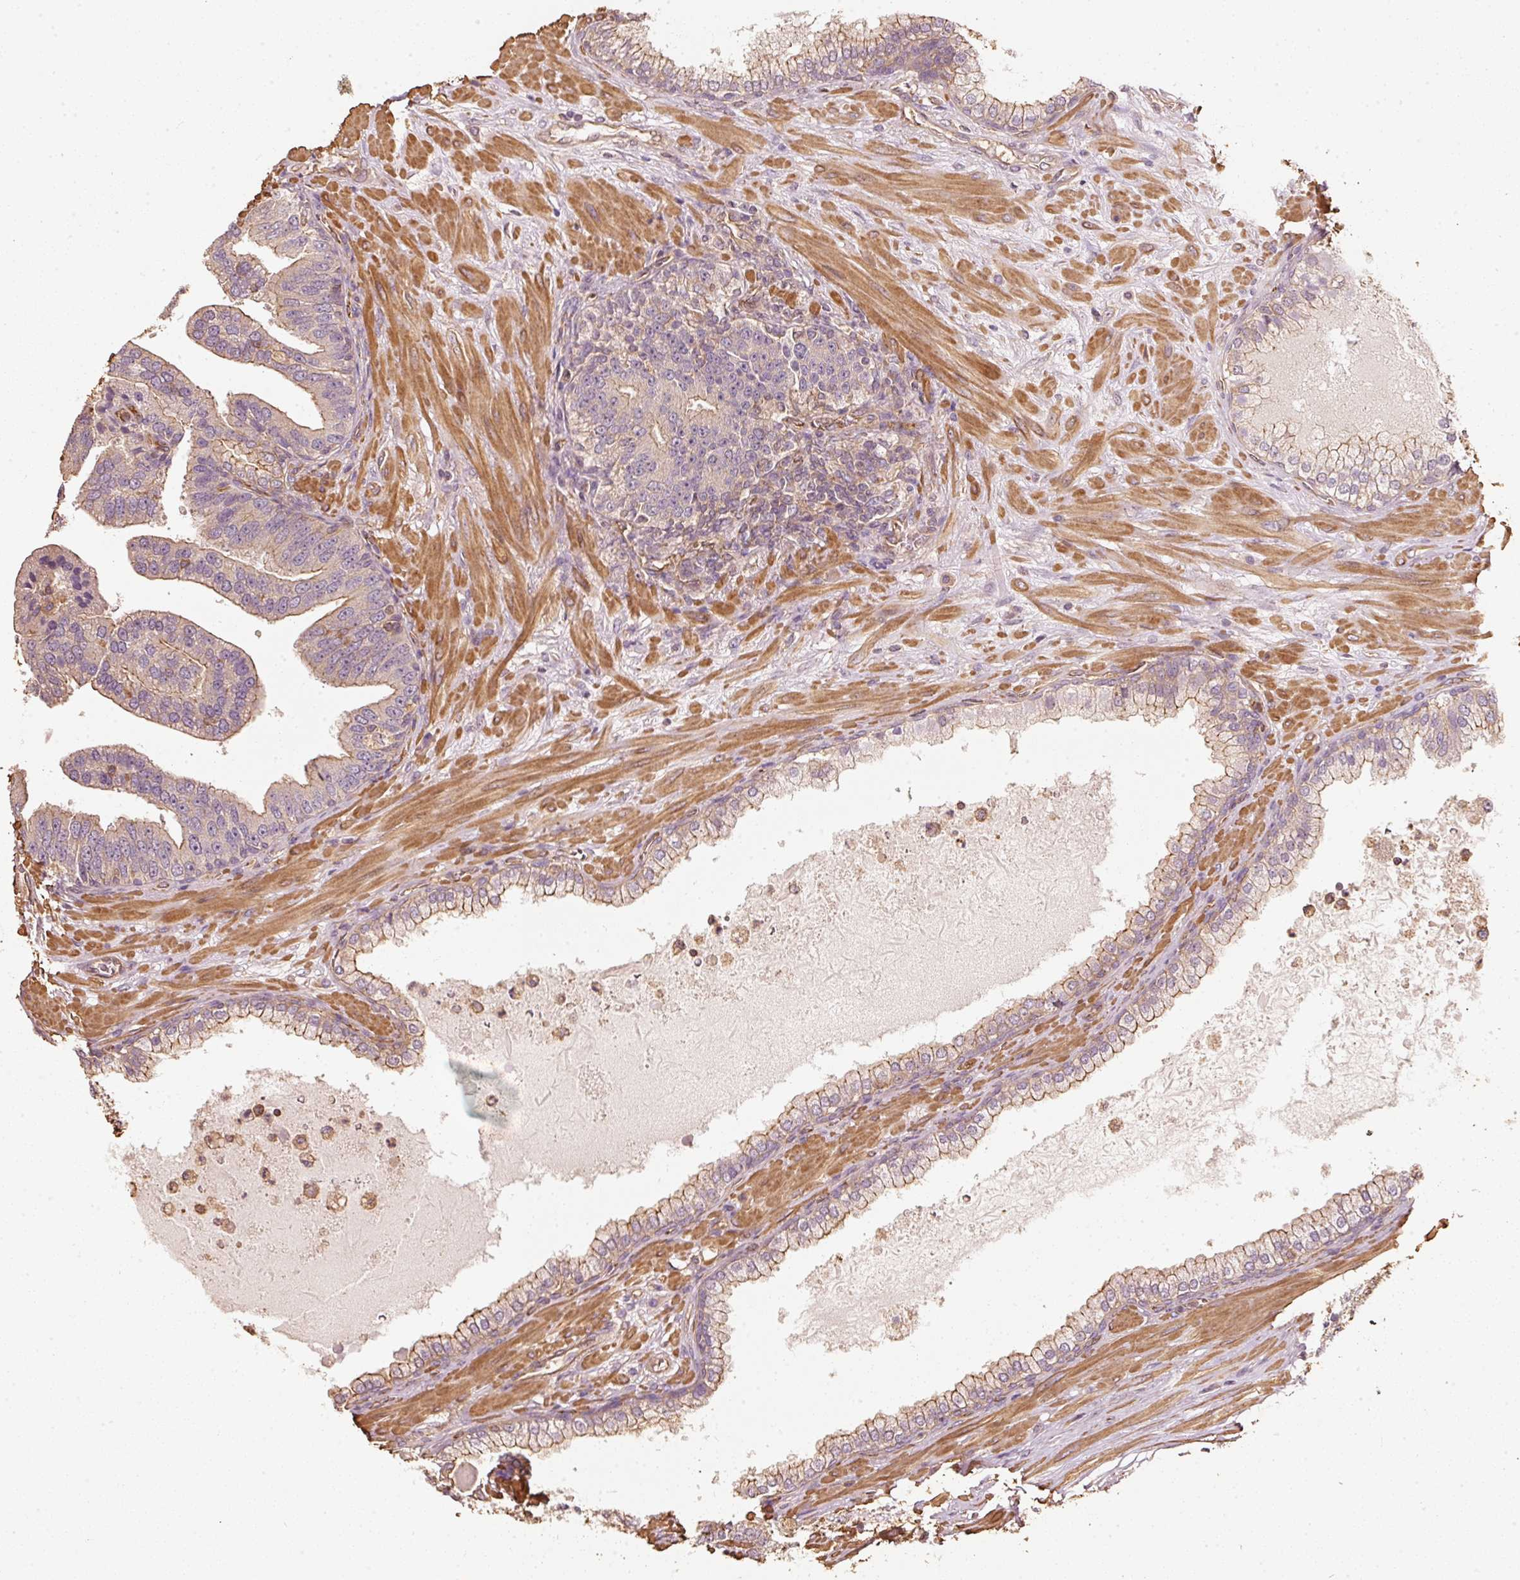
{"staining": {"intensity": "weak", "quantity": "25%-75%", "location": "cytoplasmic/membranous"}, "tissue": "prostate cancer", "cell_type": "Tumor cells", "image_type": "cancer", "snomed": [{"axis": "morphology", "description": "Adenocarcinoma, High grade"}, {"axis": "topography", "description": "Prostate"}], "caption": "High-grade adenocarcinoma (prostate) stained with a protein marker displays weak staining in tumor cells.", "gene": "CEP95", "patient": {"sex": "male", "age": 55}}